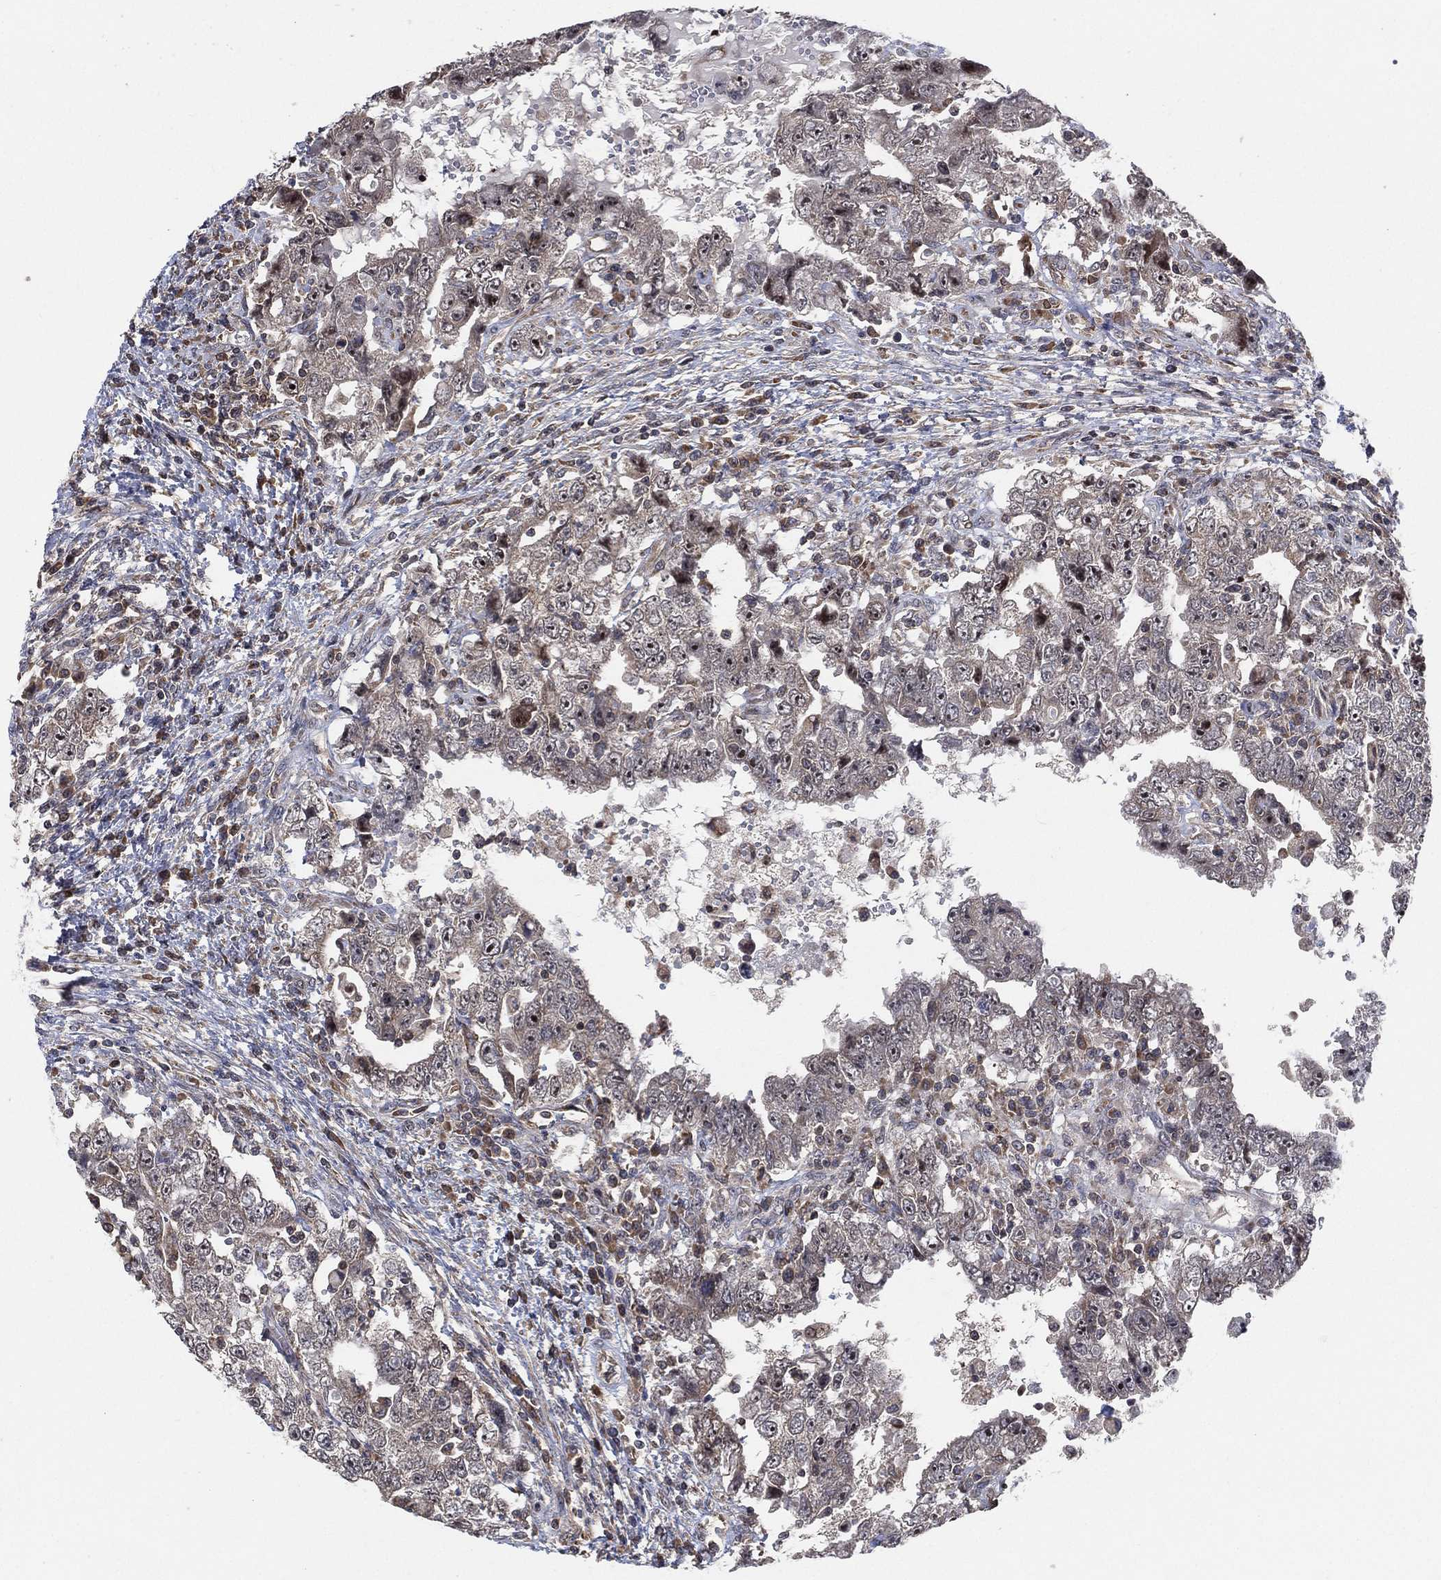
{"staining": {"intensity": "negative", "quantity": "none", "location": "none"}, "tissue": "testis cancer", "cell_type": "Tumor cells", "image_type": "cancer", "snomed": [{"axis": "morphology", "description": "Carcinoma, Embryonal, NOS"}, {"axis": "topography", "description": "Testis"}], "caption": "The immunohistochemistry (IHC) histopathology image has no significant staining in tumor cells of testis cancer (embryonal carcinoma) tissue. The staining was performed using DAB to visualize the protein expression in brown, while the nuclei were stained in blue with hematoxylin (Magnification: 20x).", "gene": "TMCO1", "patient": {"sex": "male", "age": 26}}